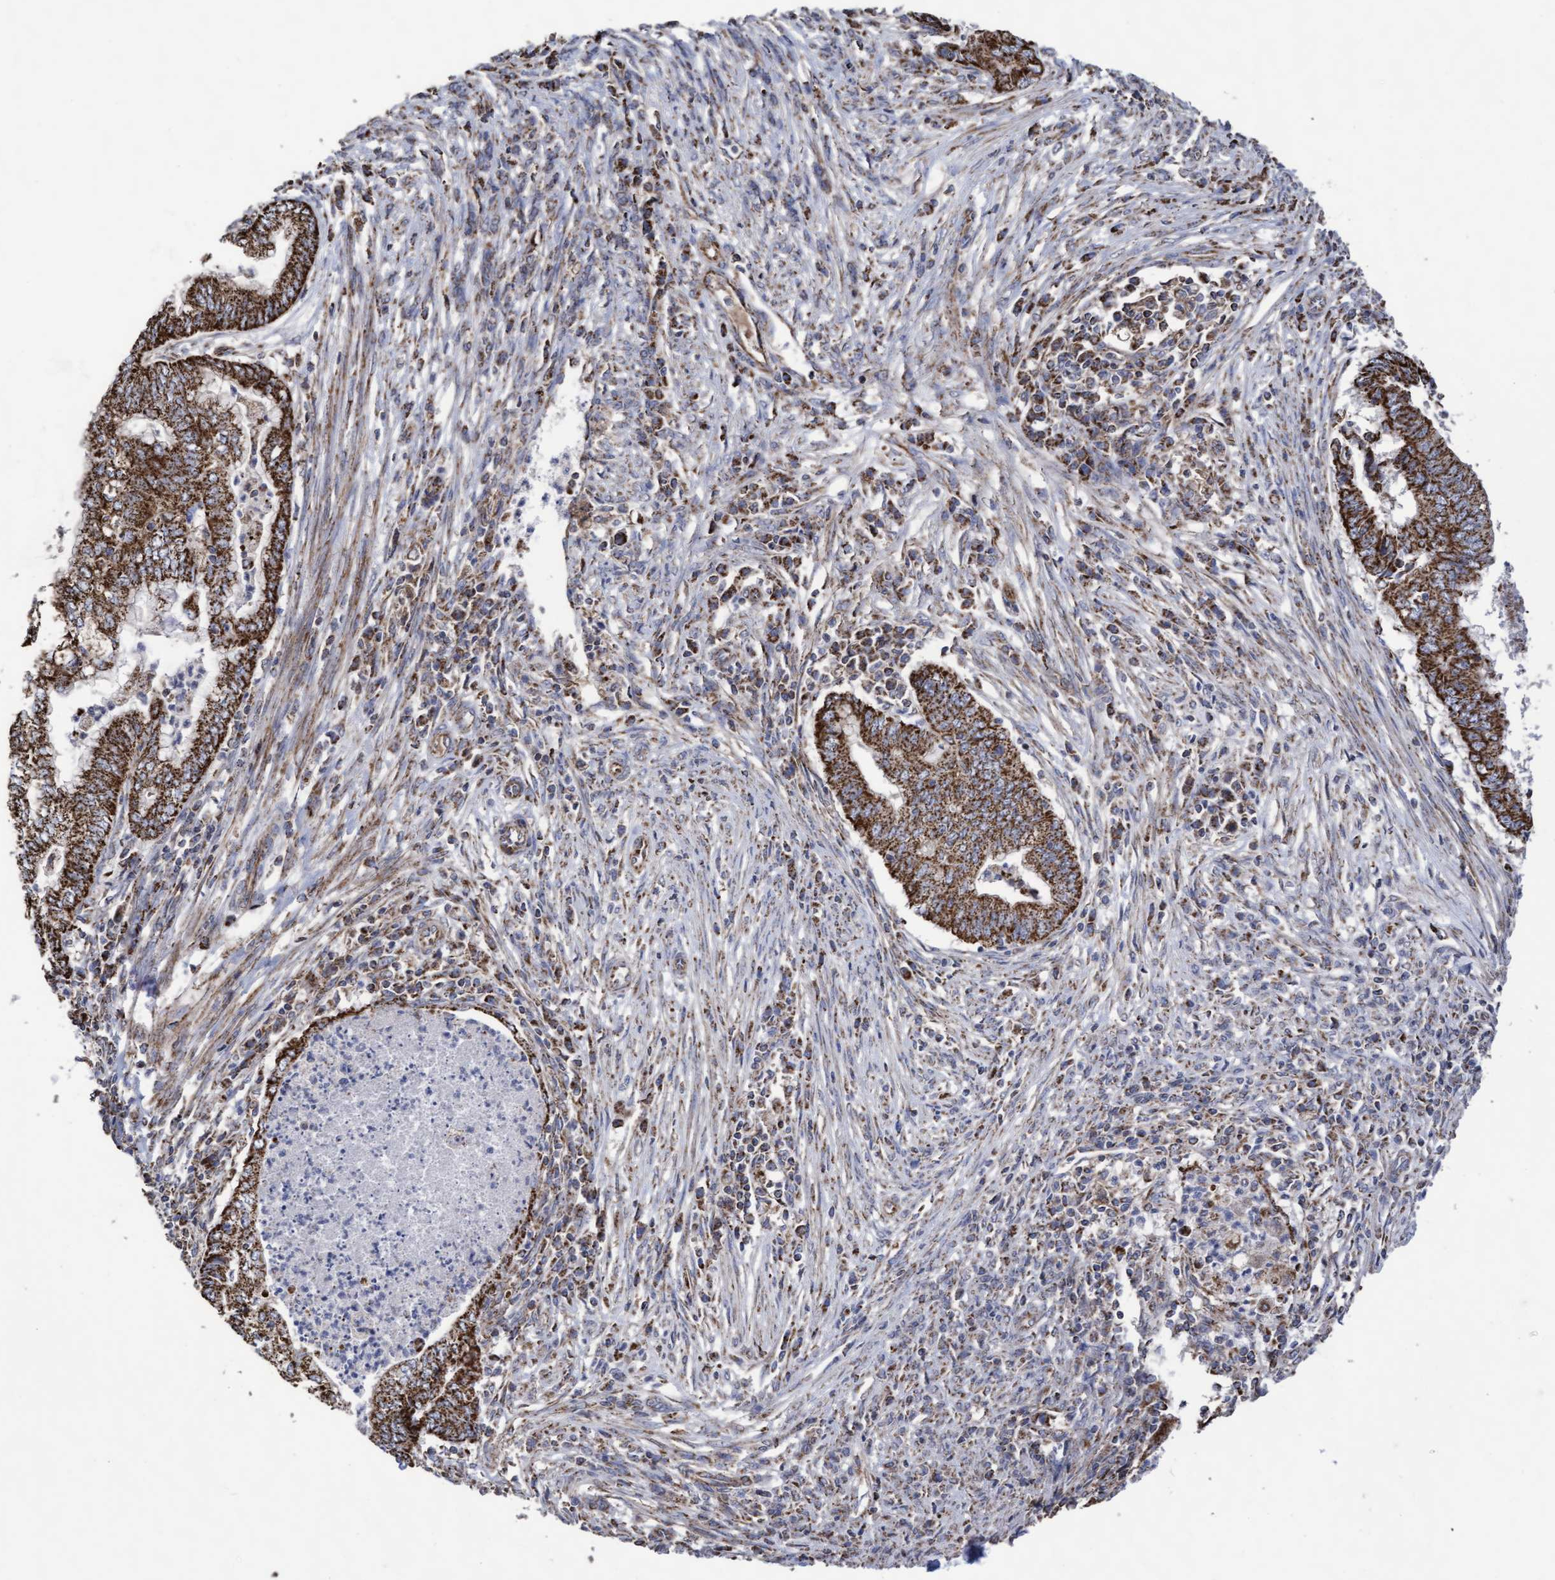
{"staining": {"intensity": "strong", "quantity": ">75%", "location": "cytoplasmic/membranous"}, "tissue": "endometrial cancer", "cell_type": "Tumor cells", "image_type": "cancer", "snomed": [{"axis": "morphology", "description": "Polyp, NOS"}, {"axis": "morphology", "description": "Adenocarcinoma, NOS"}, {"axis": "morphology", "description": "Adenoma, NOS"}, {"axis": "topography", "description": "Endometrium"}], "caption": "A high-resolution micrograph shows IHC staining of endometrial adenoma, which reveals strong cytoplasmic/membranous positivity in about >75% of tumor cells.", "gene": "COBL", "patient": {"sex": "female", "age": 79}}